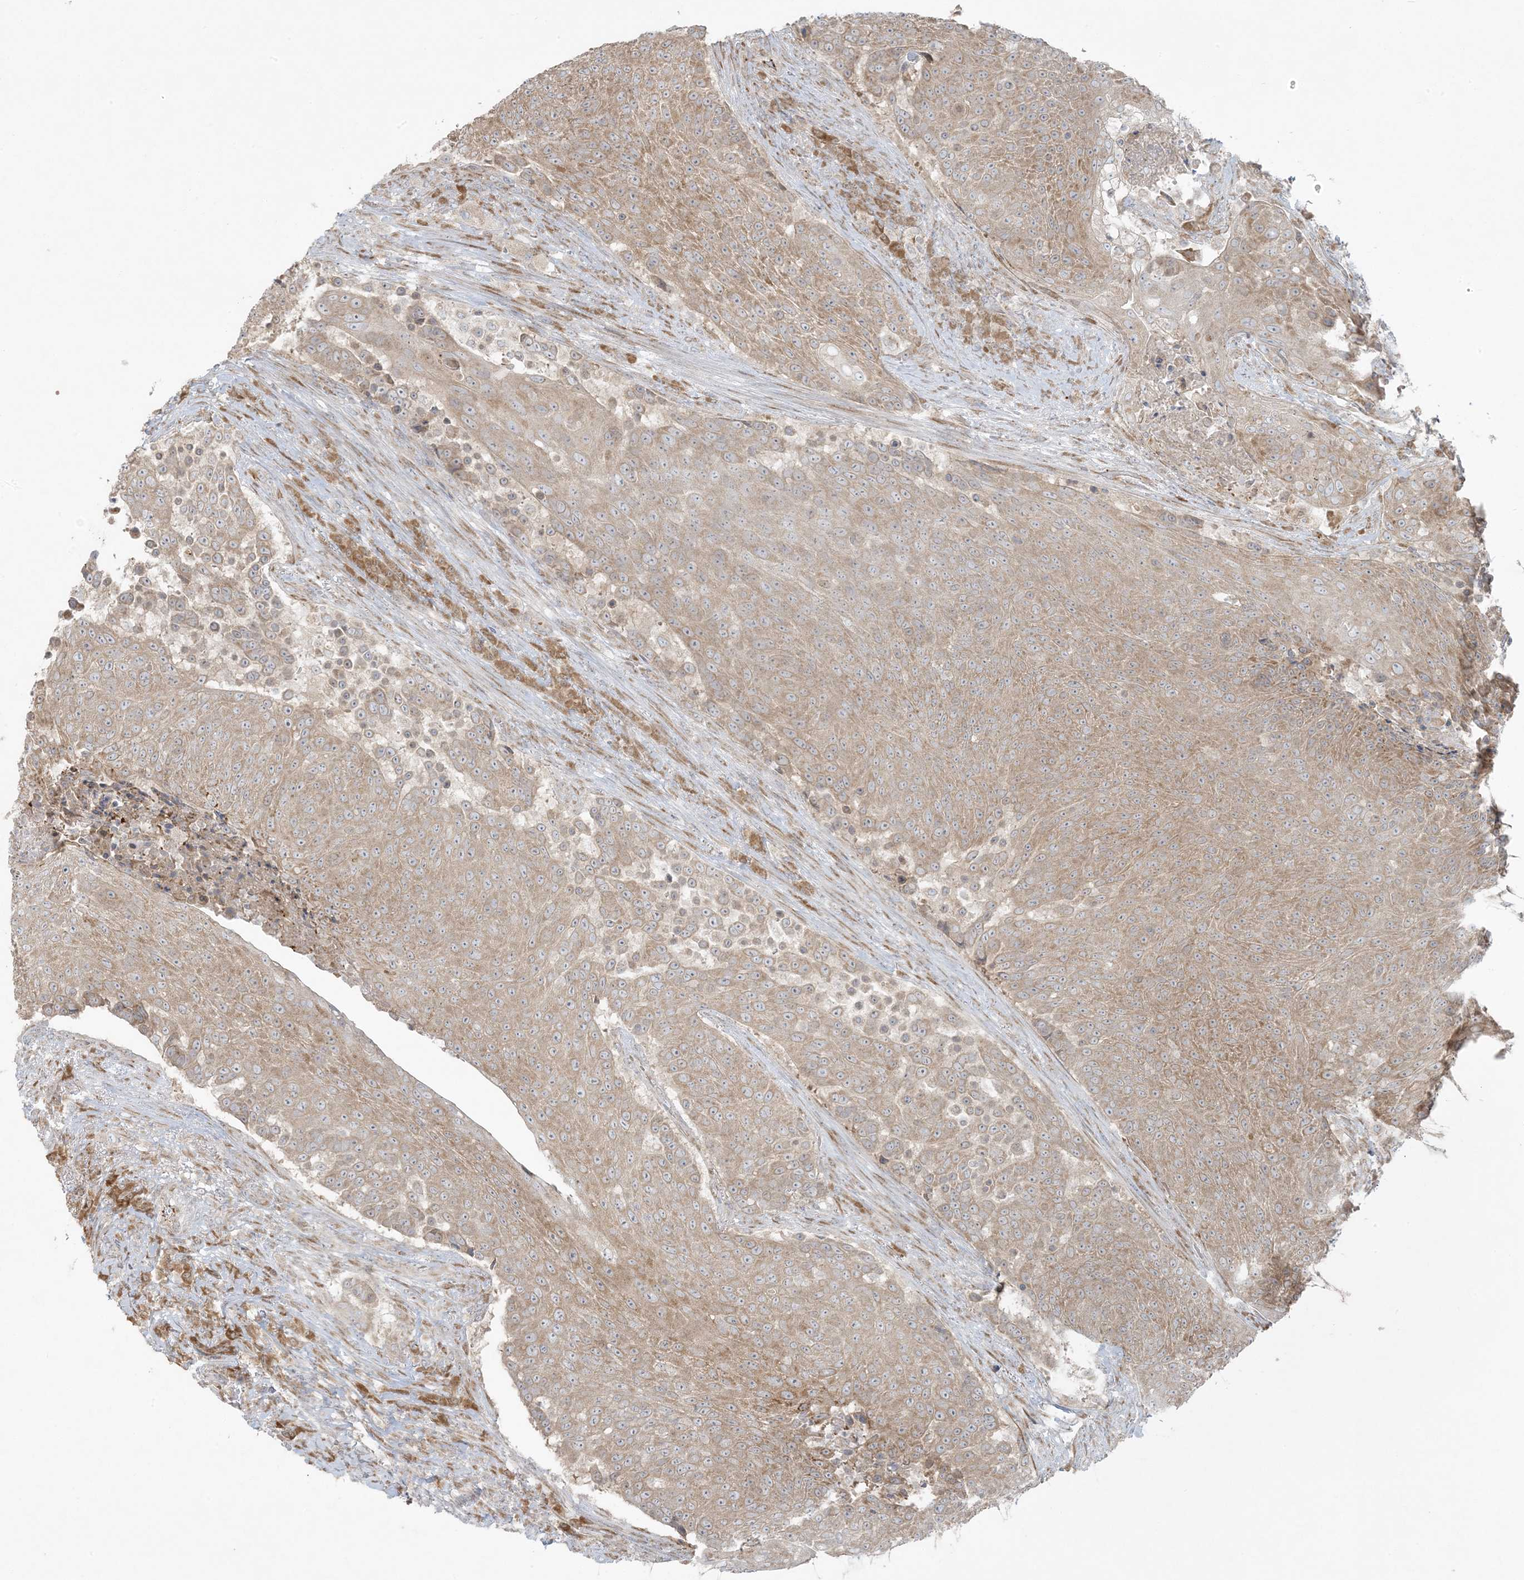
{"staining": {"intensity": "moderate", "quantity": ">75%", "location": "cytoplasmic/membranous"}, "tissue": "urothelial cancer", "cell_type": "Tumor cells", "image_type": "cancer", "snomed": [{"axis": "morphology", "description": "Urothelial carcinoma, High grade"}, {"axis": "topography", "description": "Urinary bladder"}], "caption": "Urothelial cancer stained with a protein marker displays moderate staining in tumor cells.", "gene": "ZNF263", "patient": {"sex": "female", "age": 63}}